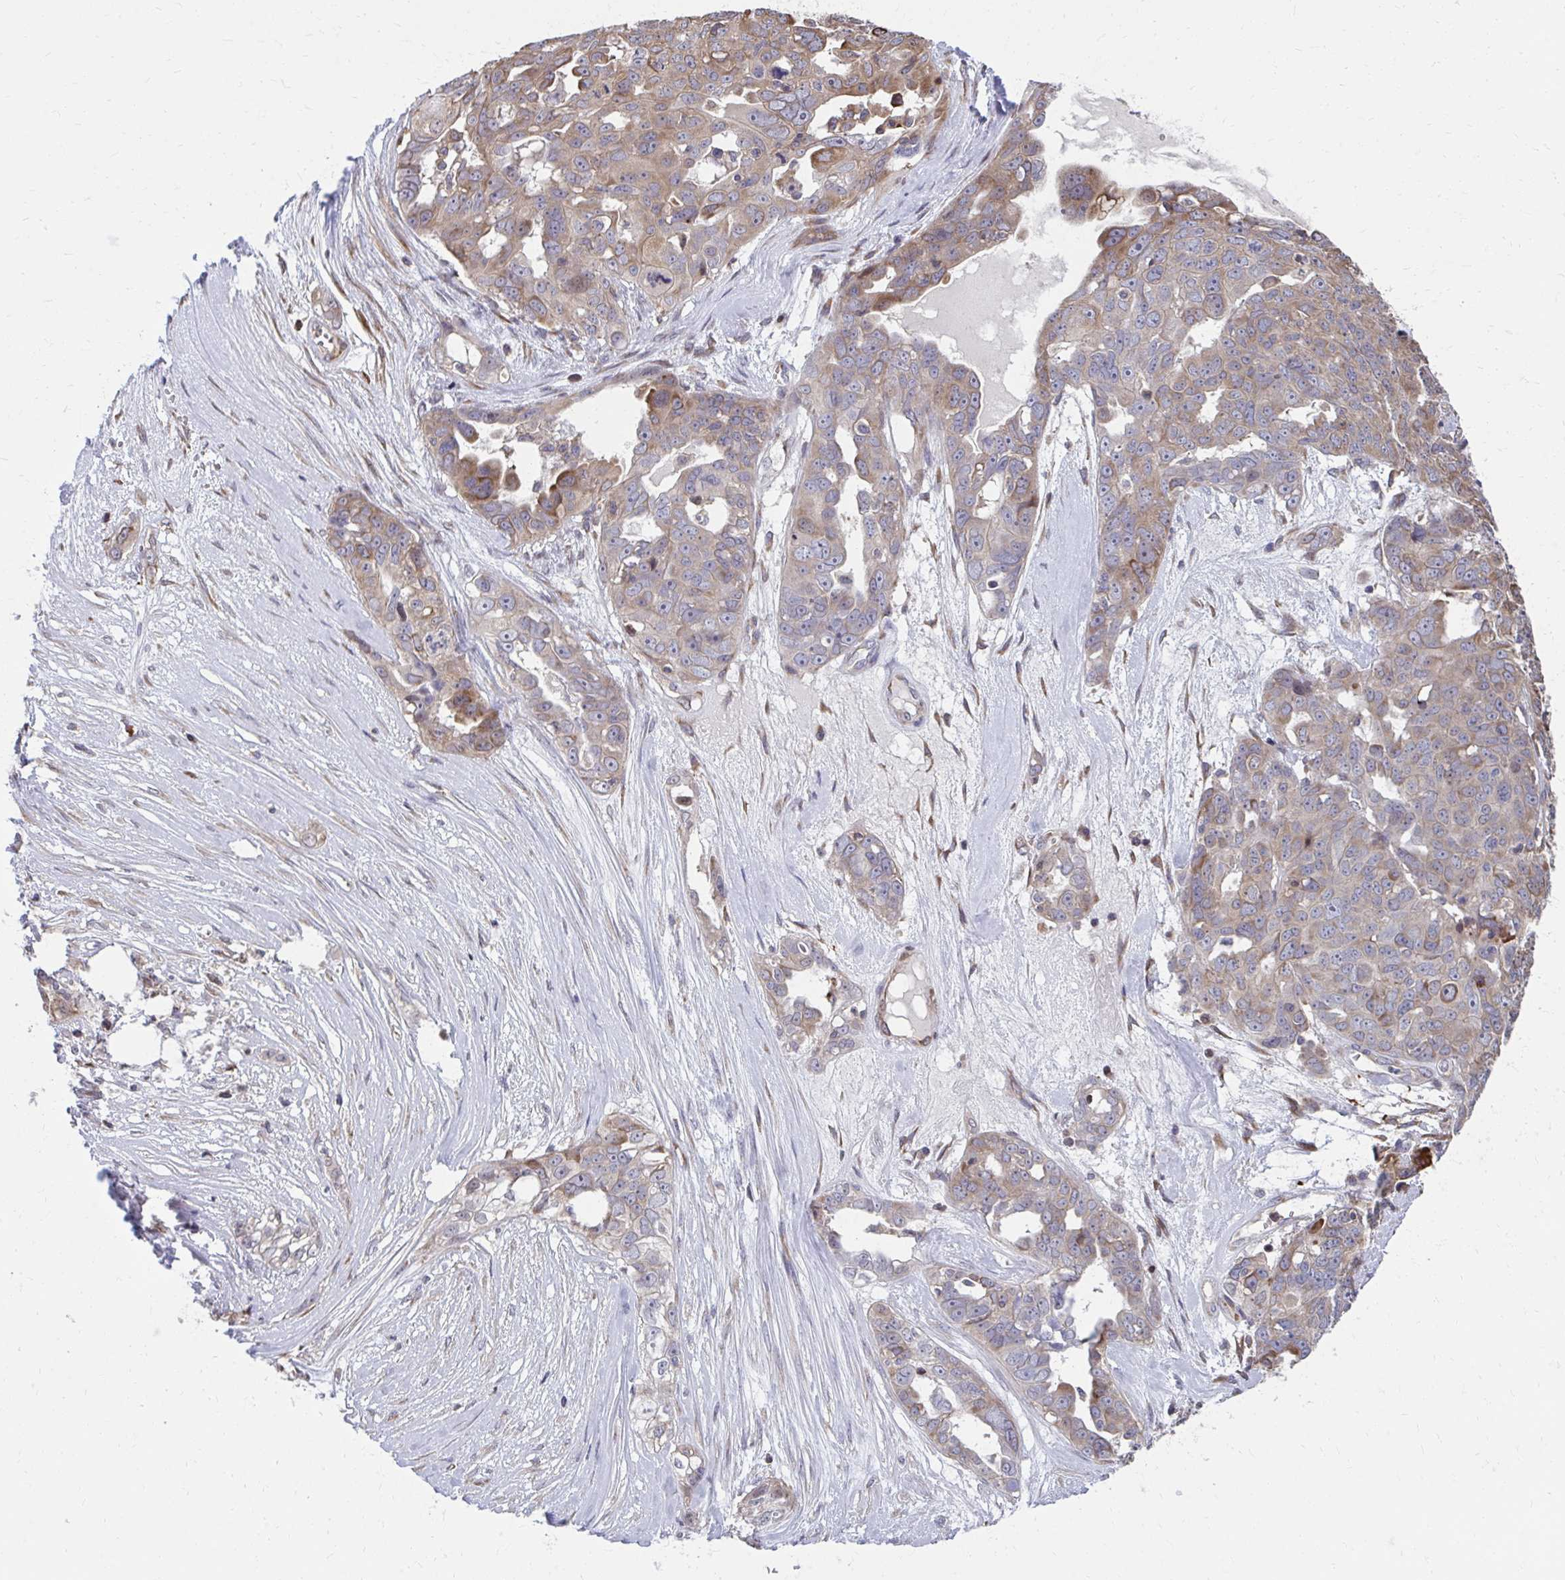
{"staining": {"intensity": "weak", "quantity": "25%-75%", "location": "cytoplasmic/membranous"}, "tissue": "ovarian cancer", "cell_type": "Tumor cells", "image_type": "cancer", "snomed": [{"axis": "morphology", "description": "Carcinoma, endometroid"}, {"axis": "topography", "description": "Ovary"}], "caption": "Ovarian cancer tissue reveals weak cytoplasmic/membranous positivity in about 25%-75% of tumor cells, visualized by immunohistochemistry. The protein of interest is shown in brown color, while the nuclei are stained blue.", "gene": "ZNF778", "patient": {"sex": "female", "age": 70}}